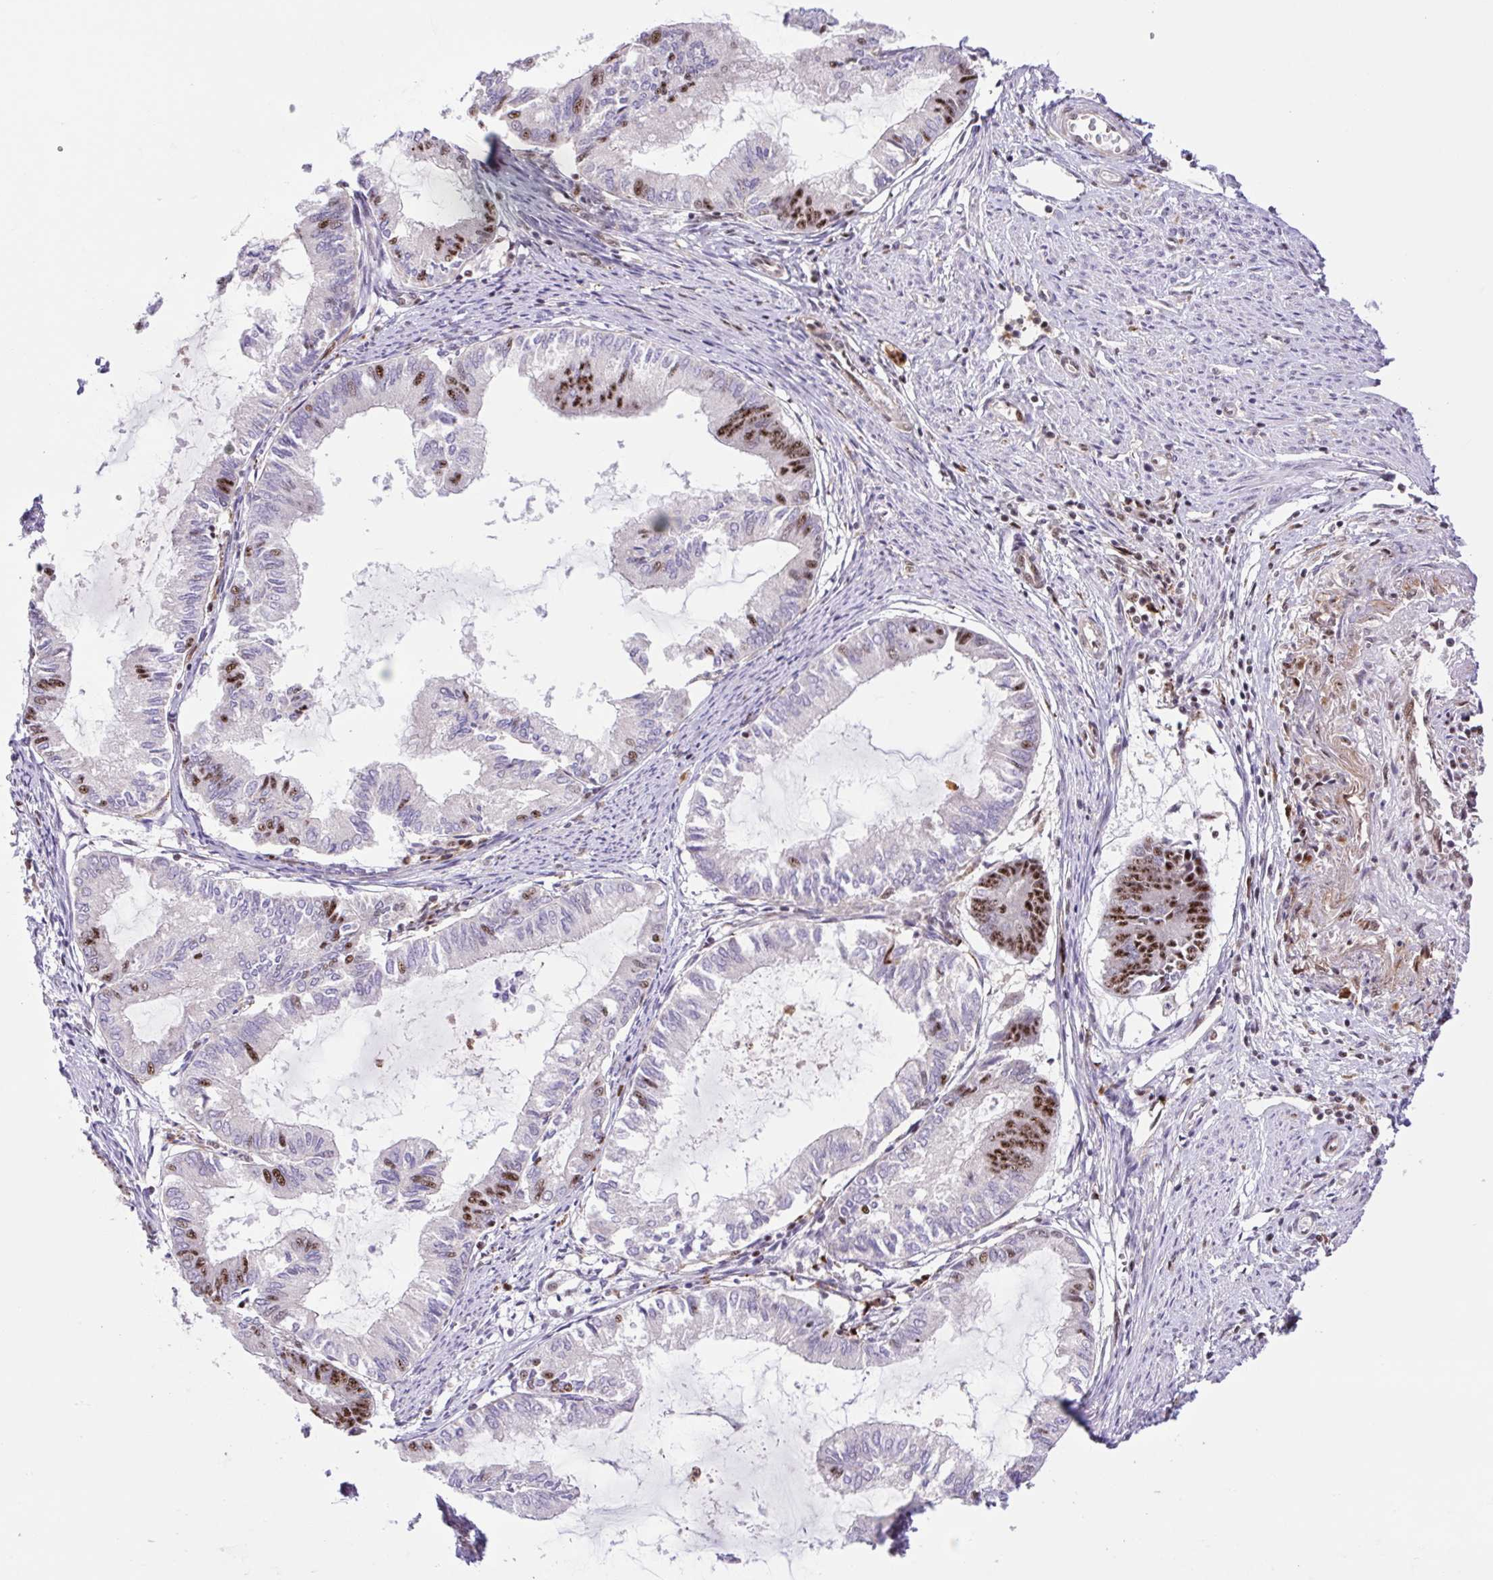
{"staining": {"intensity": "moderate", "quantity": "25%-75%", "location": "nuclear"}, "tissue": "endometrial cancer", "cell_type": "Tumor cells", "image_type": "cancer", "snomed": [{"axis": "morphology", "description": "Adenocarcinoma, NOS"}, {"axis": "topography", "description": "Endometrium"}], "caption": "This photomicrograph exhibits immunohistochemistry staining of adenocarcinoma (endometrial), with medium moderate nuclear expression in approximately 25%-75% of tumor cells.", "gene": "ERG", "patient": {"sex": "female", "age": 86}}